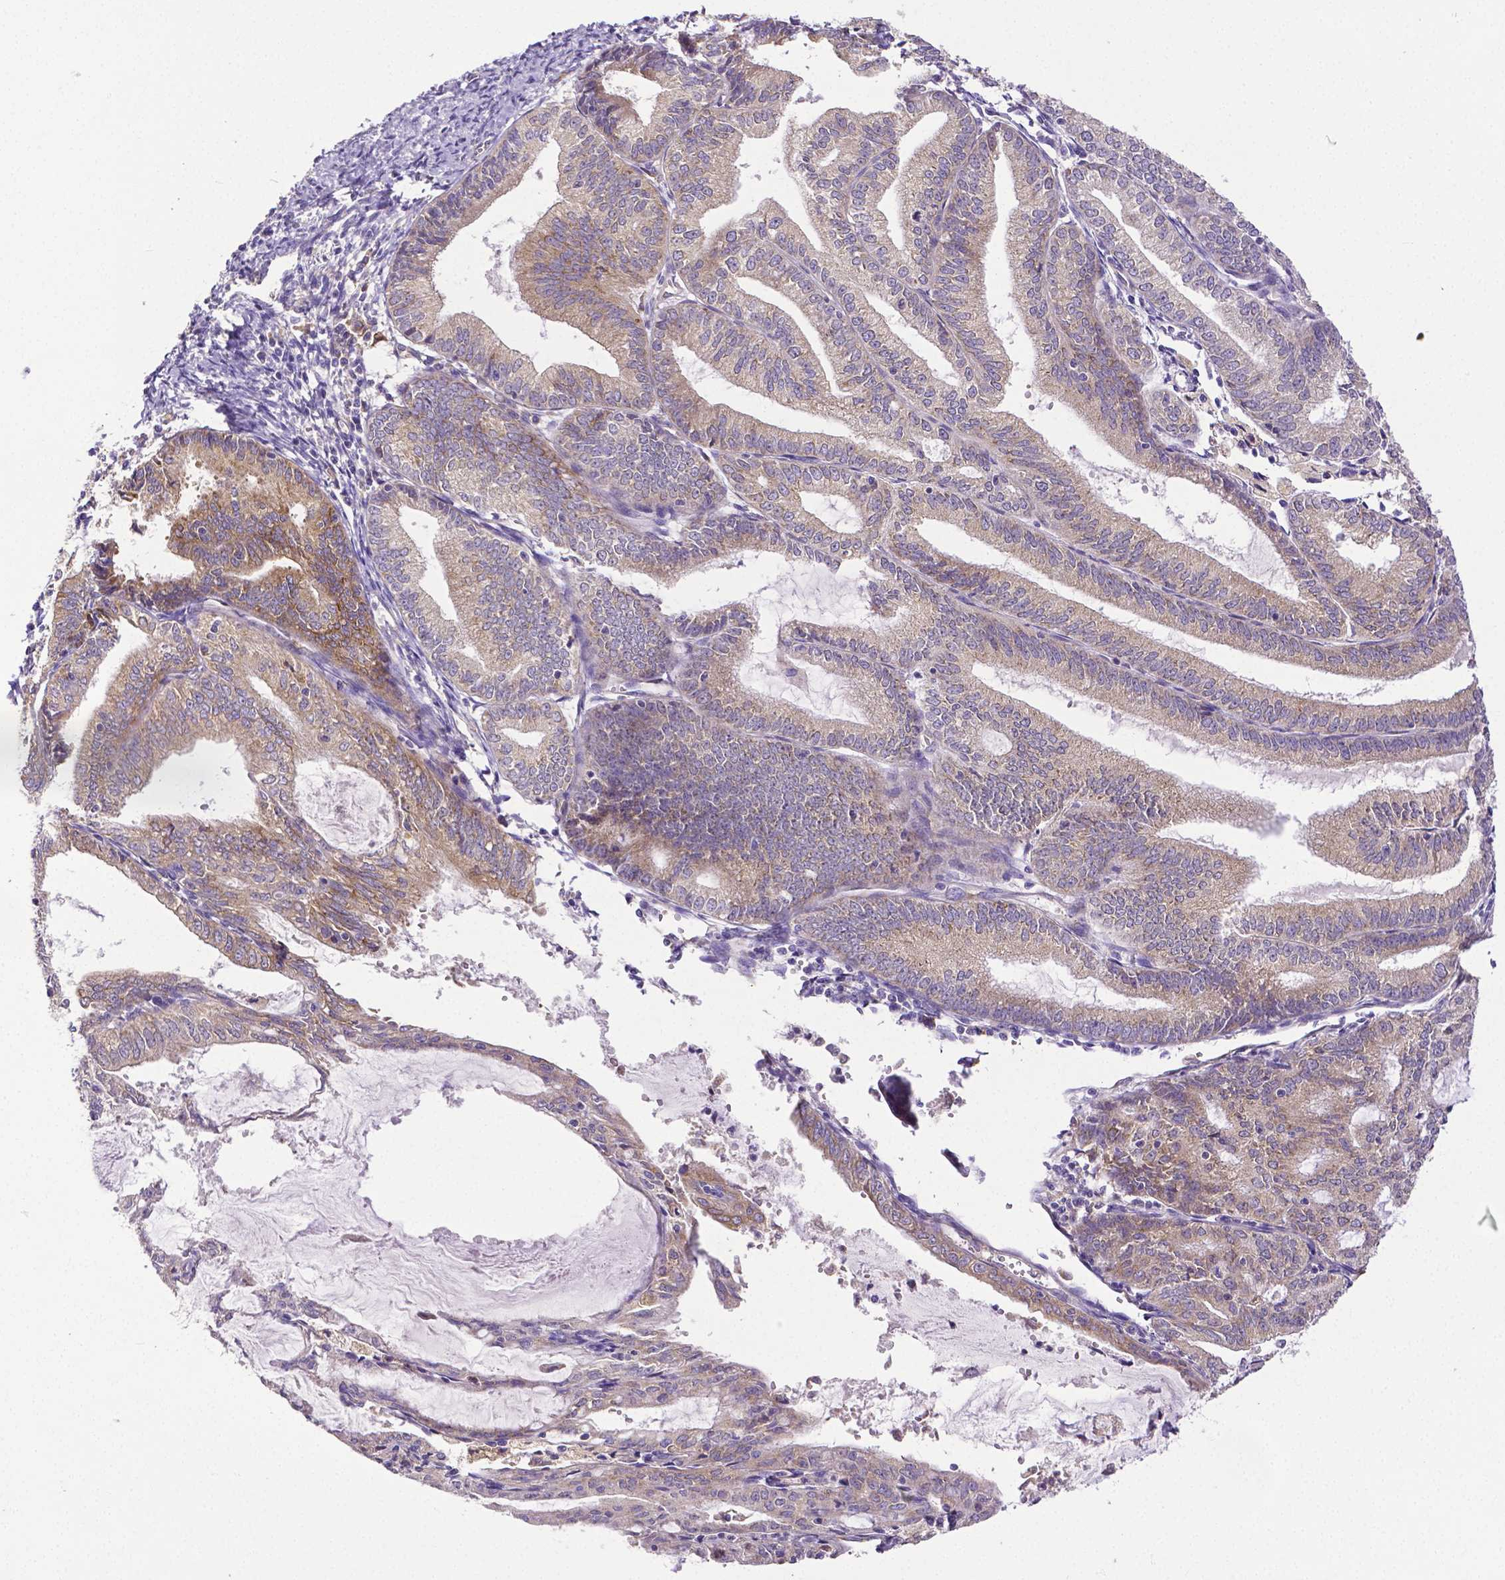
{"staining": {"intensity": "moderate", "quantity": ">75%", "location": "cytoplasmic/membranous"}, "tissue": "endometrial cancer", "cell_type": "Tumor cells", "image_type": "cancer", "snomed": [{"axis": "morphology", "description": "Adenocarcinoma, NOS"}, {"axis": "topography", "description": "Endometrium"}], "caption": "An image of human endometrial cancer stained for a protein reveals moderate cytoplasmic/membranous brown staining in tumor cells.", "gene": "DICER1", "patient": {"sex": "female", "age": 70}}